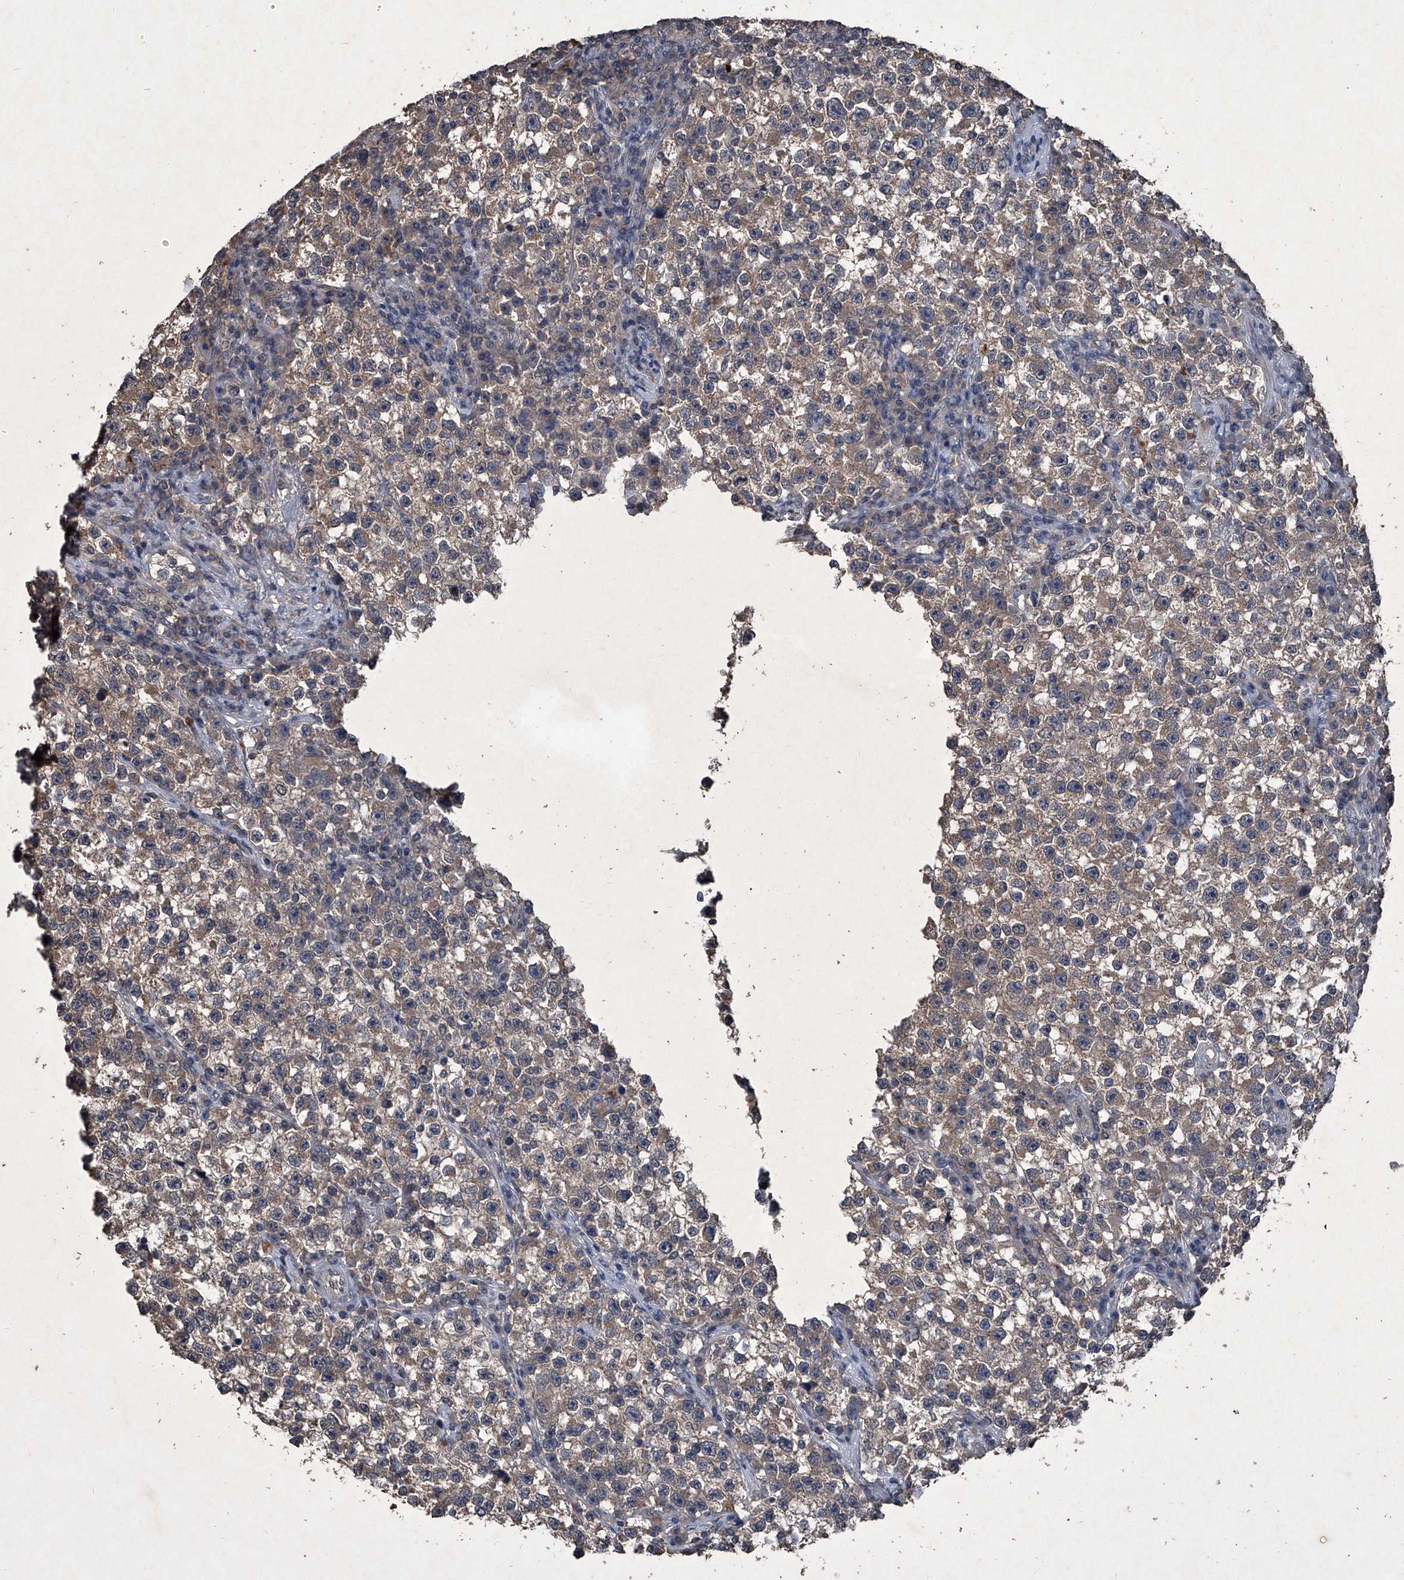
{"staining": {"intensity": "weak", "quantity": ">75%", "location": "cytoplasmic/membranous"}, "tissue": "testis cancer", "cell_type": "Tumor cells", "image_type": "cancer", "snomed": [{"axis": "morphology", "description": "Seminoma, NOS"}, {"axis": "topography", "description": "Testis"}], "caption": "A low amount of weak cytoplasmic/membranous positivity is appreciated in about >75% of tumor cells in testis cancer (seminoma) tissue.", "gene": "MAPKAP1", "patient": {"sex": "male", "age": 22}}